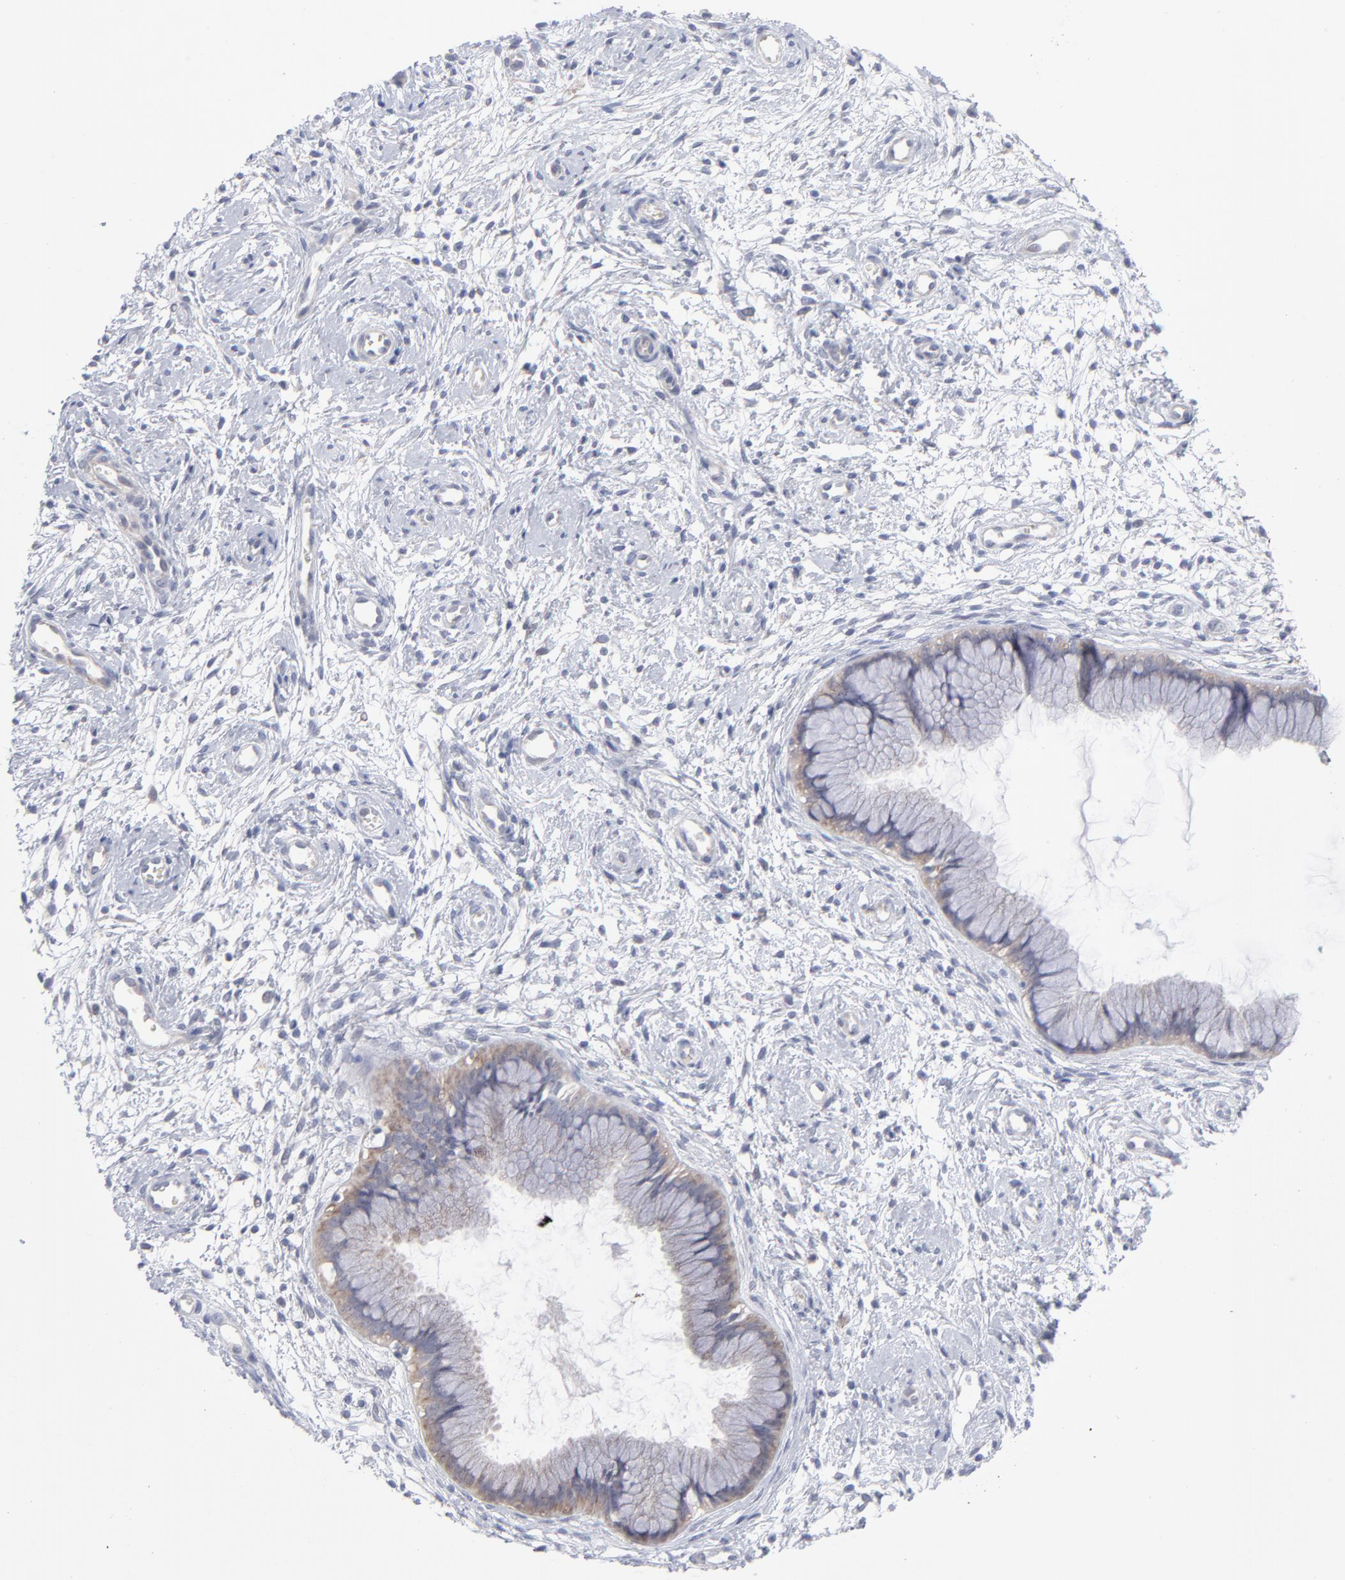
{"staining": {"intensity": "weak", "quantity": ">75%", "location": "cytoplasmic/membranous"}, "tissue": "cervix", "cell_type": "Glandular cells", "image_type": "normal", "snomed": [{"axis": "morphology", "description": "Normal tissue, NOS"}, {"axis": "topography", "description": "Cervix"}], "caption": "Immunohistochemical staining of unremarkable cervix shows >75% levels of weak cytoplasmic/membranous protein positivity in approximately >75% of glandular cells.", "gene": "RPS24", "patient": {"sex": "female", "age": 39}}